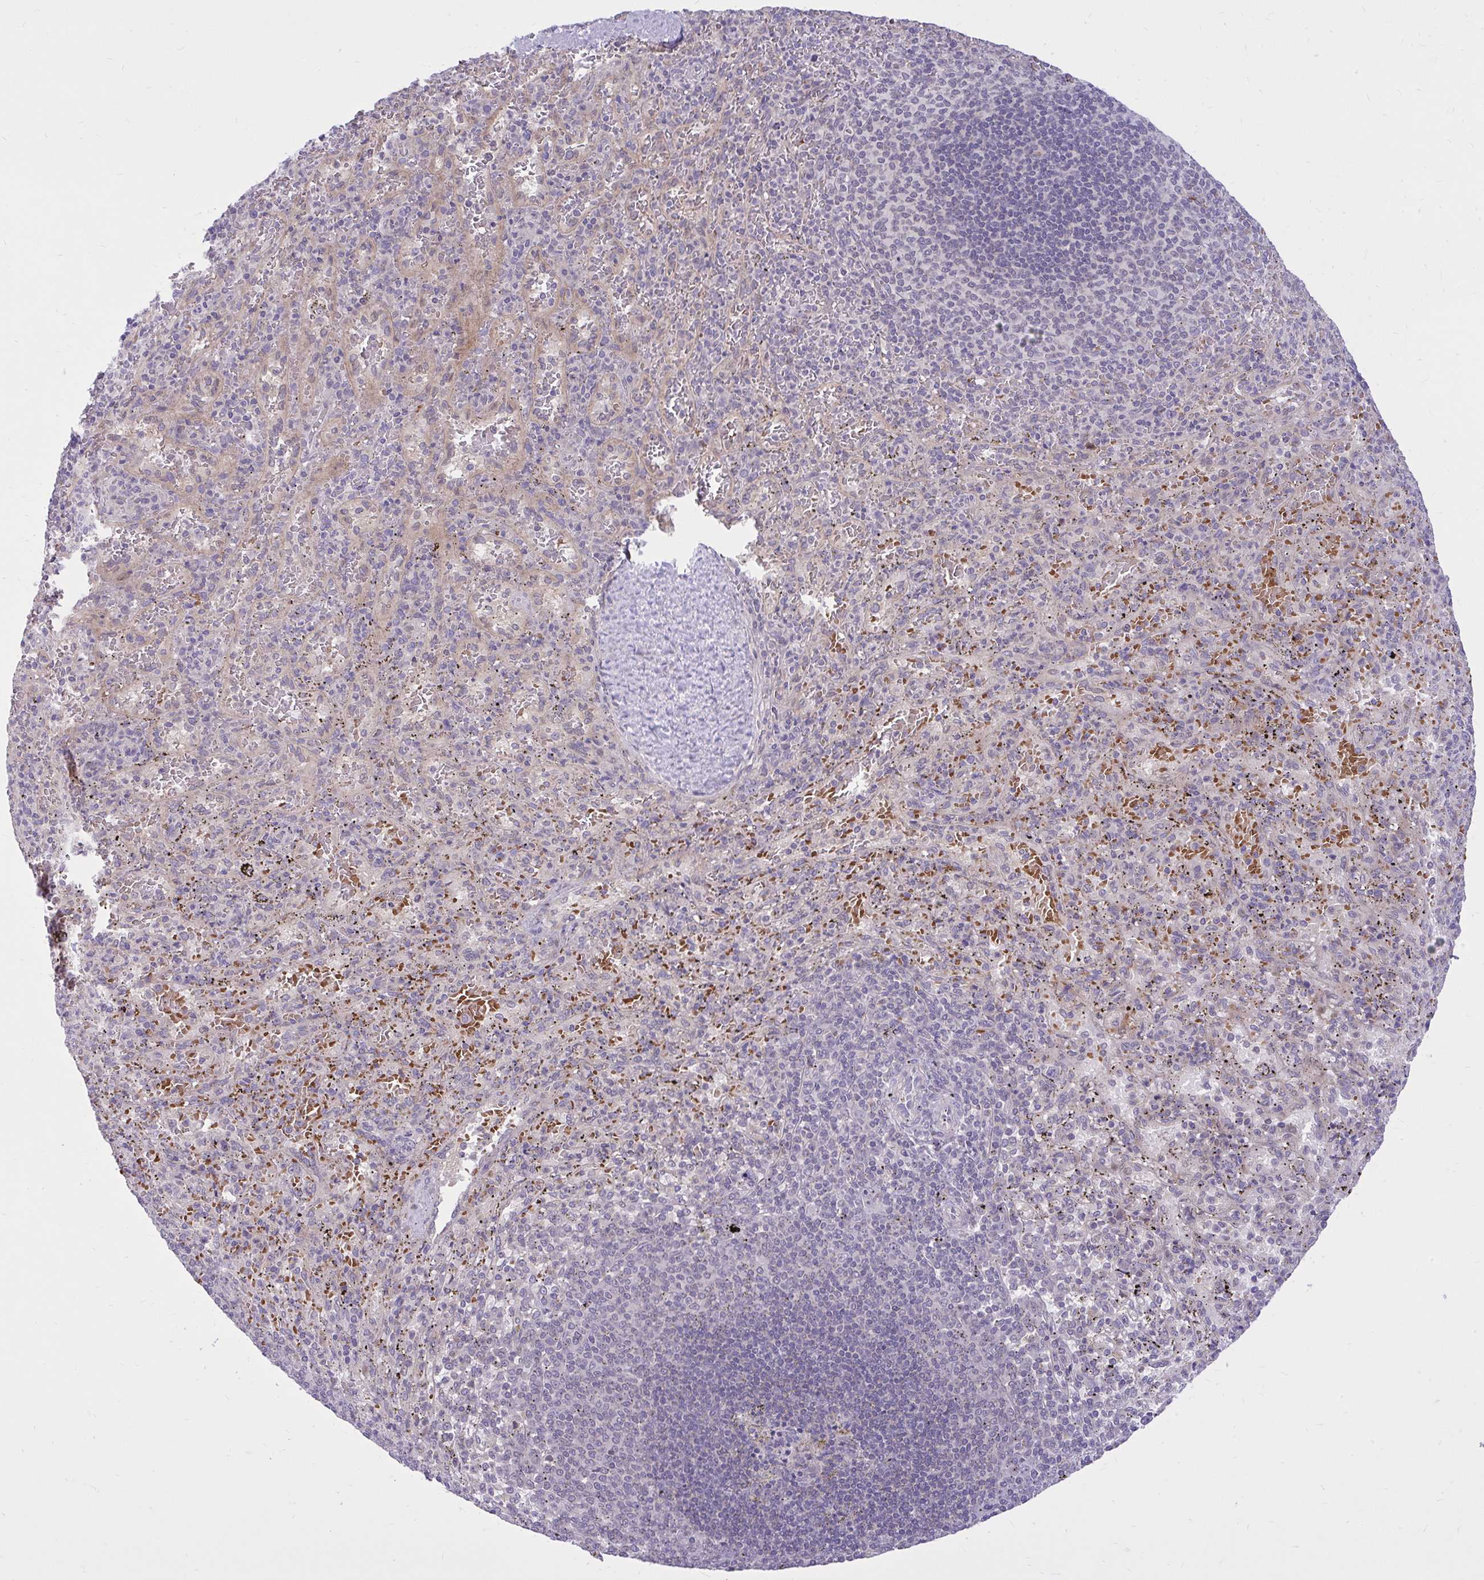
{"staining": {"intensity": "negative", "quantity": "none", "location": "none"}, "tissue": "spleen", "cell_type": "Cells in red pulp", "image_type": "normal", "snomed": [{"axis": "morphology", "description": "Normal tissue, NOS"}, {"axis": "topography", "description": "Spleen"}], "caption": "This is an IHC micrograph of unremarkable spleen. There is no positivity in cells in red pulp.", "gene": "DPY19L1", "patient": {"sex": "male", "age": 57}}